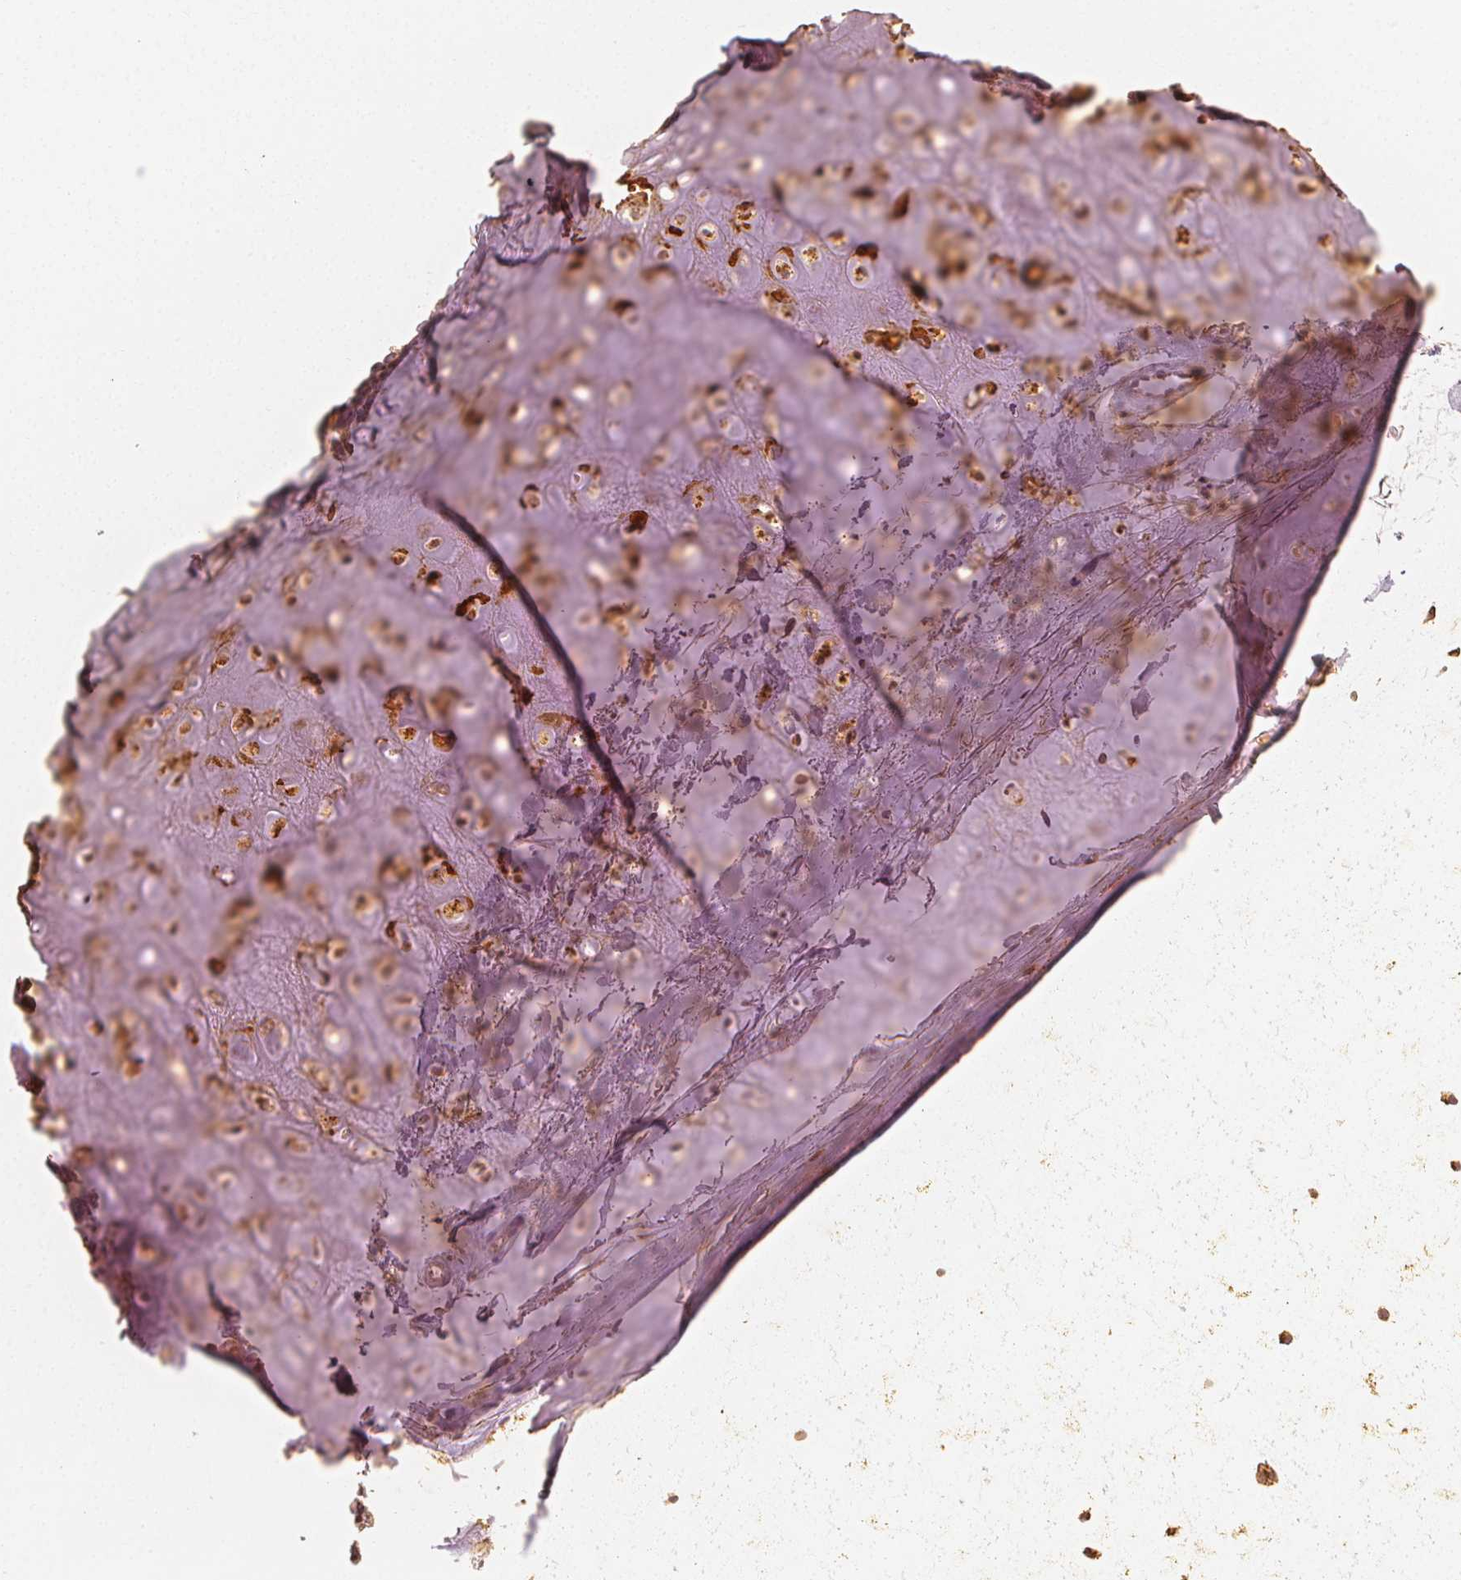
{"staining": {"intensity": "strong", "quantity": ">75%", "location": "cytoplasmic/membranous"}, "tissue": "soft tissue", "cell_type": "Chondrocytes", "image_type": "normal", "snomed": [{"axis": "morphology", "description": "Normal tissue, NOS"}, {"axis": "topography", "description": "Cartilage tissue"}], "caption": "Immunohistochemical staining of normal human soft tissue demonstrates >75% levels of strong cytoplasmic/membranous protein staining in approximately >75% of chondrocytes.", "gene": "ARHGAP26", "patient": {"sex": "male", "age": 65}}